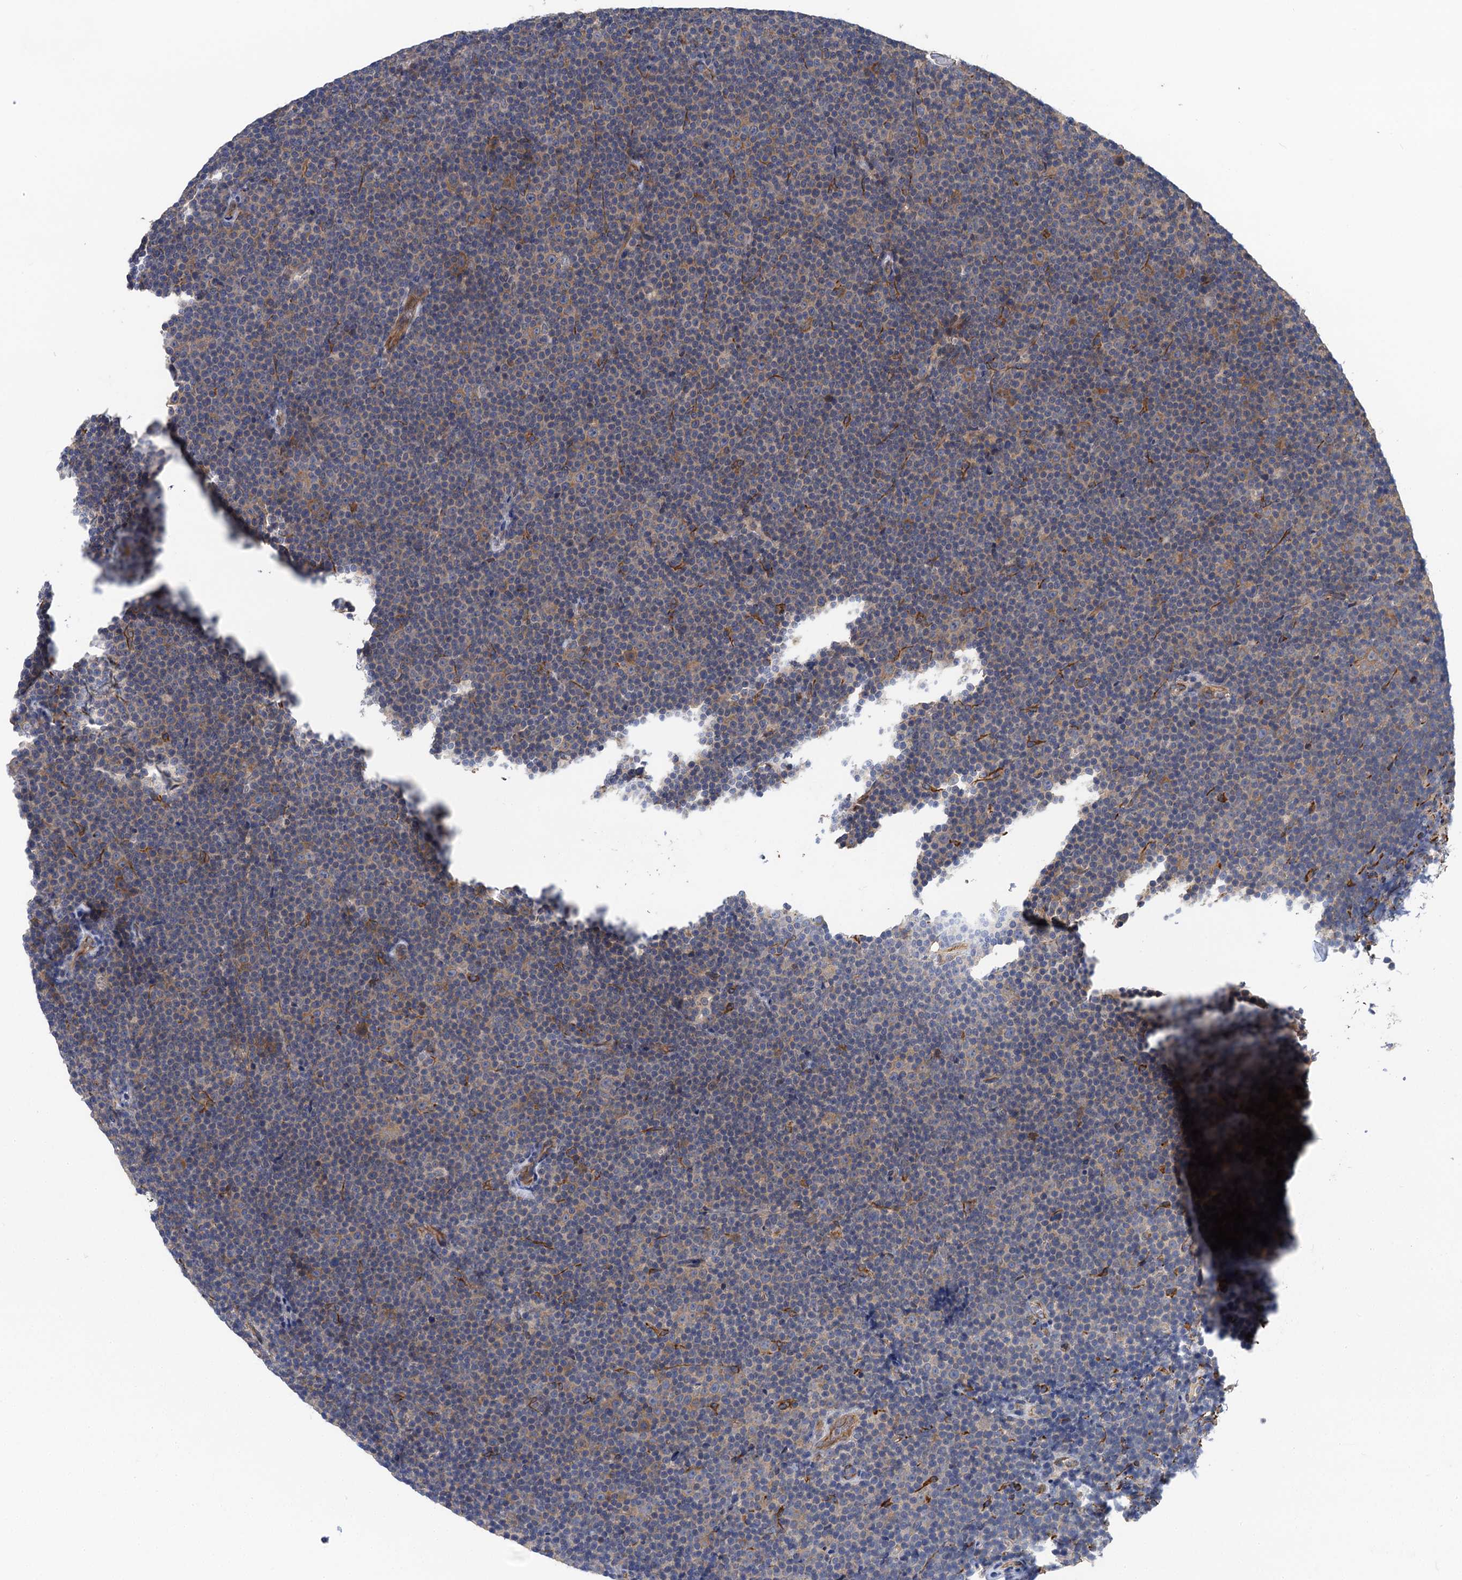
{"staining": {"intensity": "weak", "quantity": "<25%", "location": "cytoplasmic/membranous"}, "tissue": "lymphoma", "cell_type": "Tumor cells", "image_type": "cancer", "snomed": [{"axis": "morphology", "description": "Malignant lymphoma, non-Hodgkin's type, Low grade"}, {"axis": "topography", "description": "Lymph node"}], "caption": "IHC histopathology image of human lymphoma stained for a protein (brown), which demonstrates no expression in tumor cells.", "gene": "PJA2", "patient": {"sex": "female", "age": 67}}